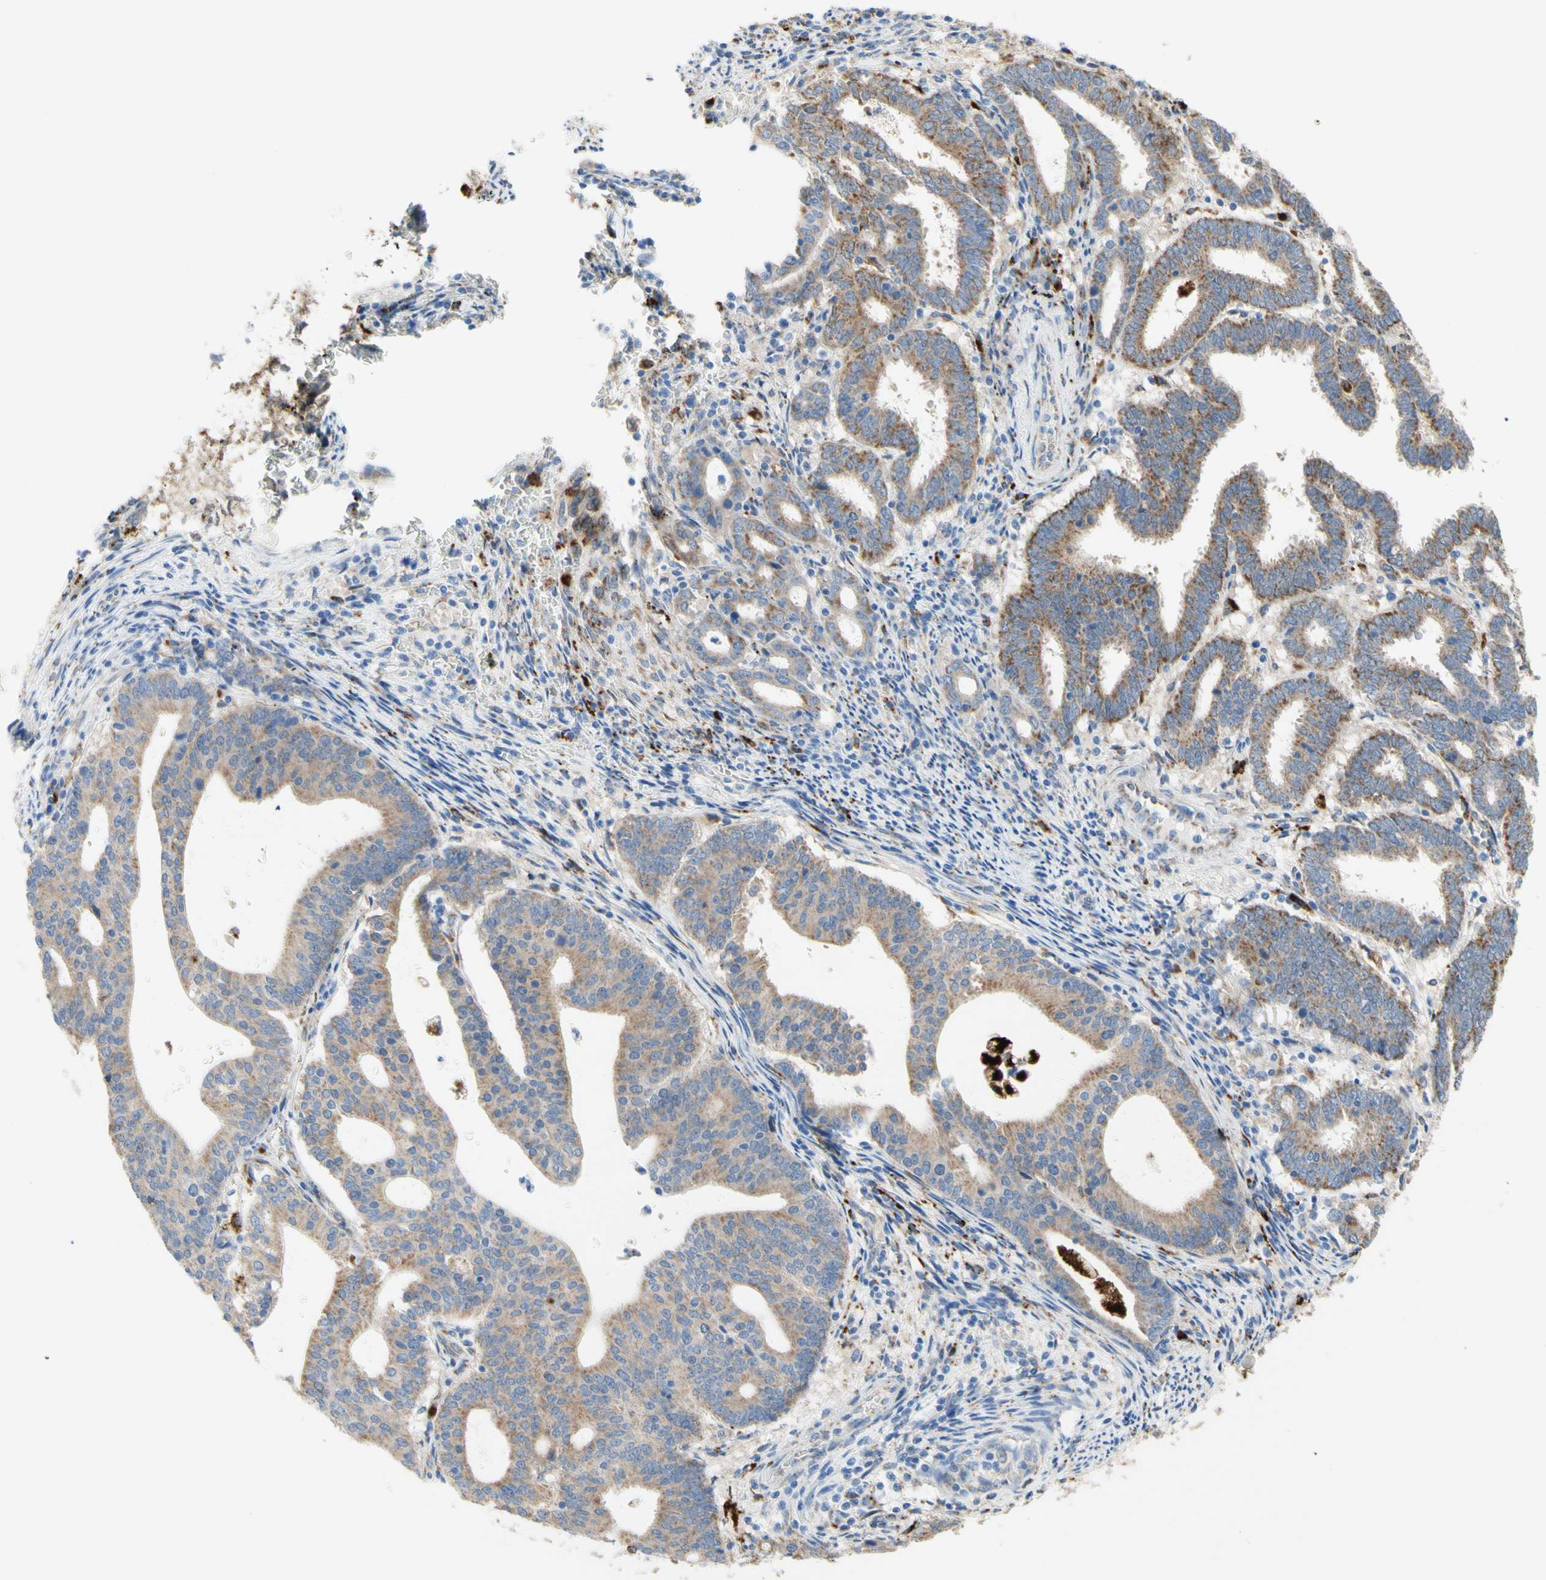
{"staining": {"intensity": "moderate", "quantity": ">75%", "location": "cytoplasmic/membranous"}, "tissue": "endometrial cancer", "cell_type": "Tumor cells", "image_type": "cancer", "snomed": [{"axis": "morphology", "description": "Adenocarcinoma, NOS"}, {"axis": "topography", "description": "Uterus"}], "caption": "A micrograph showing moderate cytoplasmic/membranous positivity in approximately >75% of tumor cells in endometrial cancer, as visualized by brown immunohistochemical staining.", "gene": "URB2", "patient": {"sex": "female", "age": 83}}